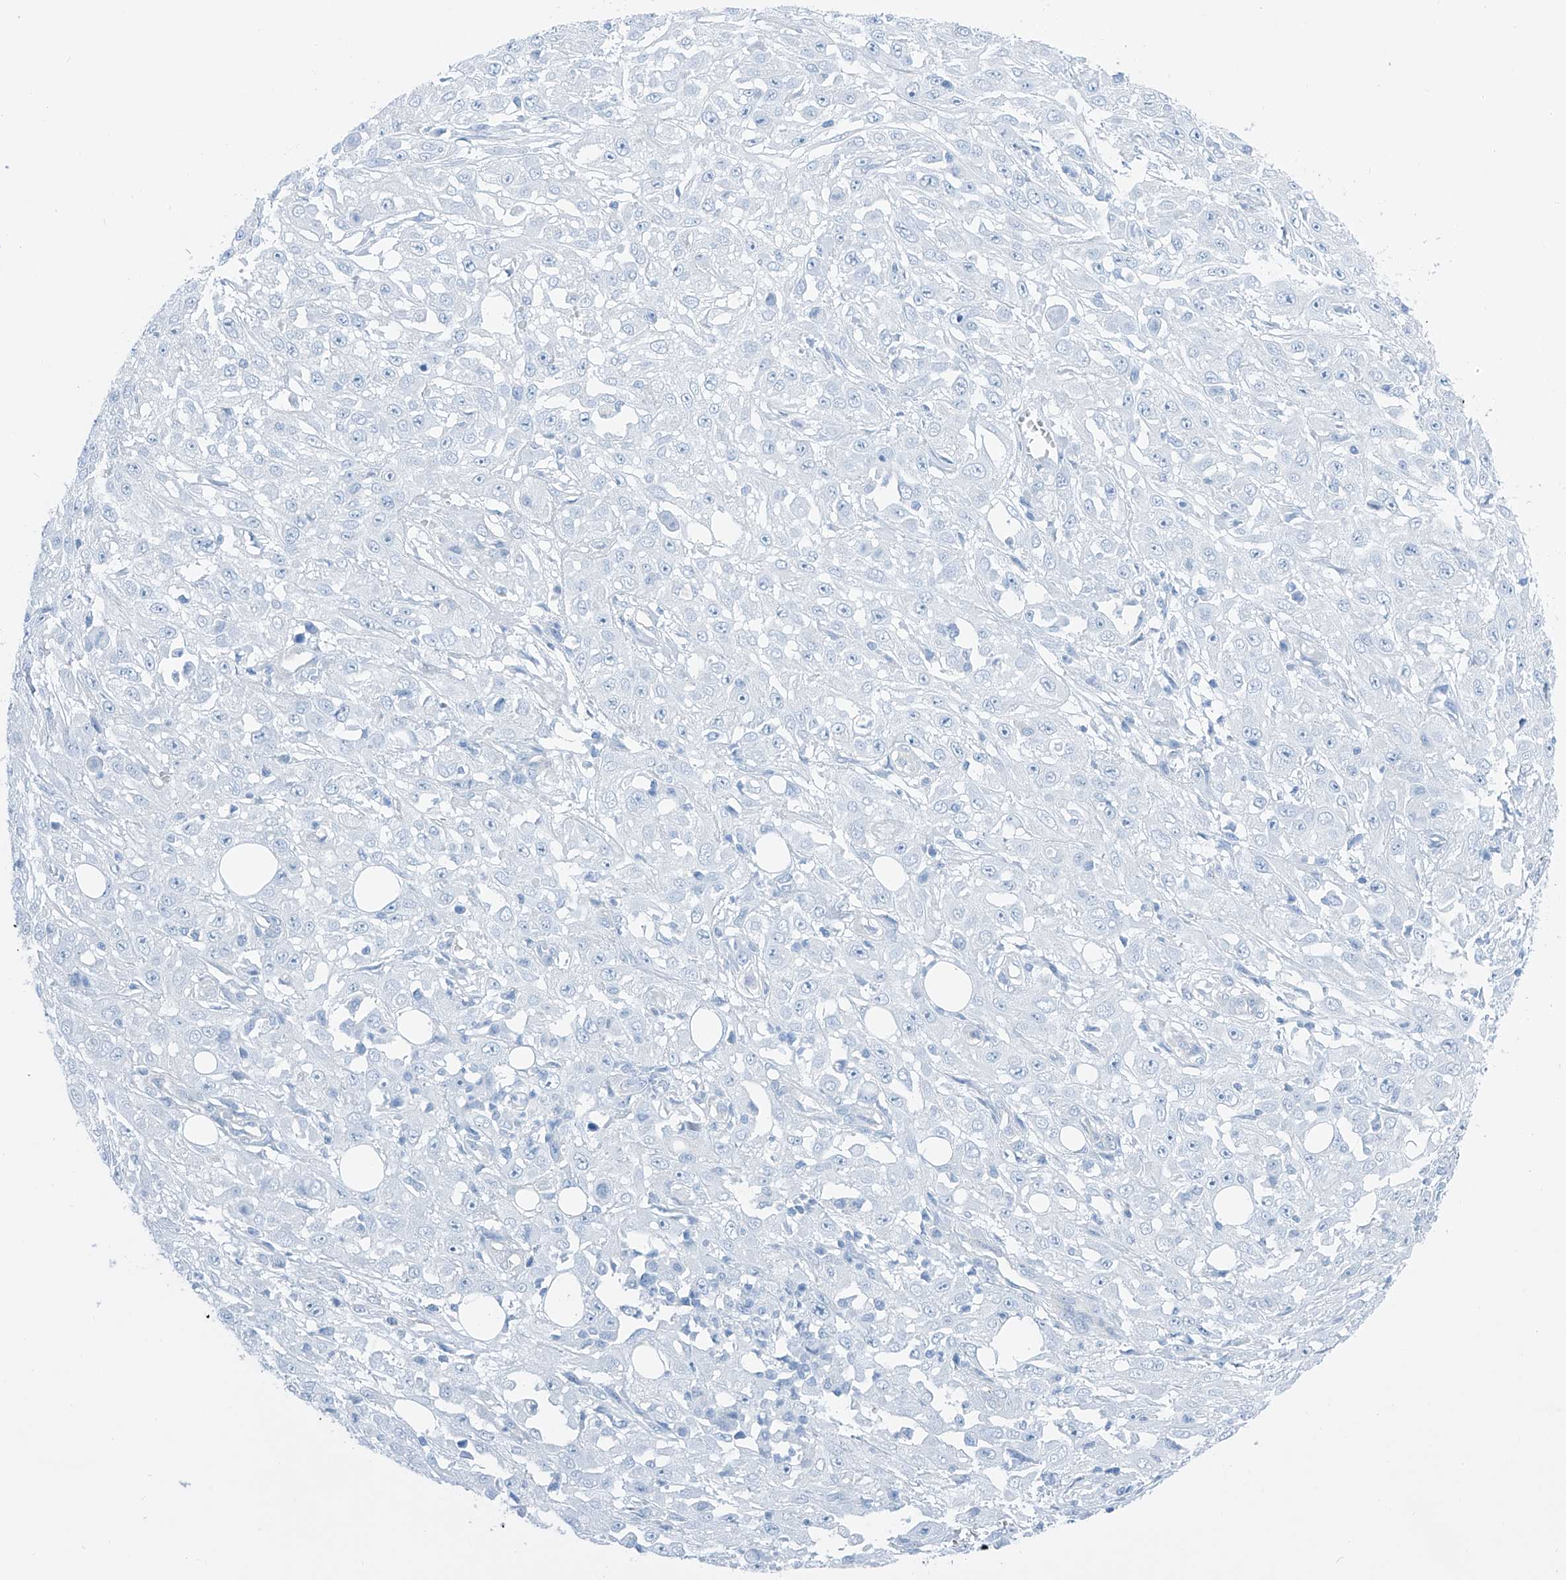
{"staining": {"intensity": "negative", "quantity": "none", "location": "none"}, "tissue": "skin cancer", "cell_type": "Tumor cells", "image_type": "cancer", "snomed": [{"axis": "morphology", "description": "Squamous cell carcinoma, NOS"}, {"axis": "morphology", "description": "Squamous cell carcinoma, metastatic, NOS"}, {"axis": "topography", "description": "Skin"}, {"axis": "topography", "description": "Lymph node"}], "caption": "The image exhibits no staining of tumor cells in metastatic squamous cell carcinoma (skin).", "gene": "MAGI1", "patient": {"sex": "male", "age": 75}}